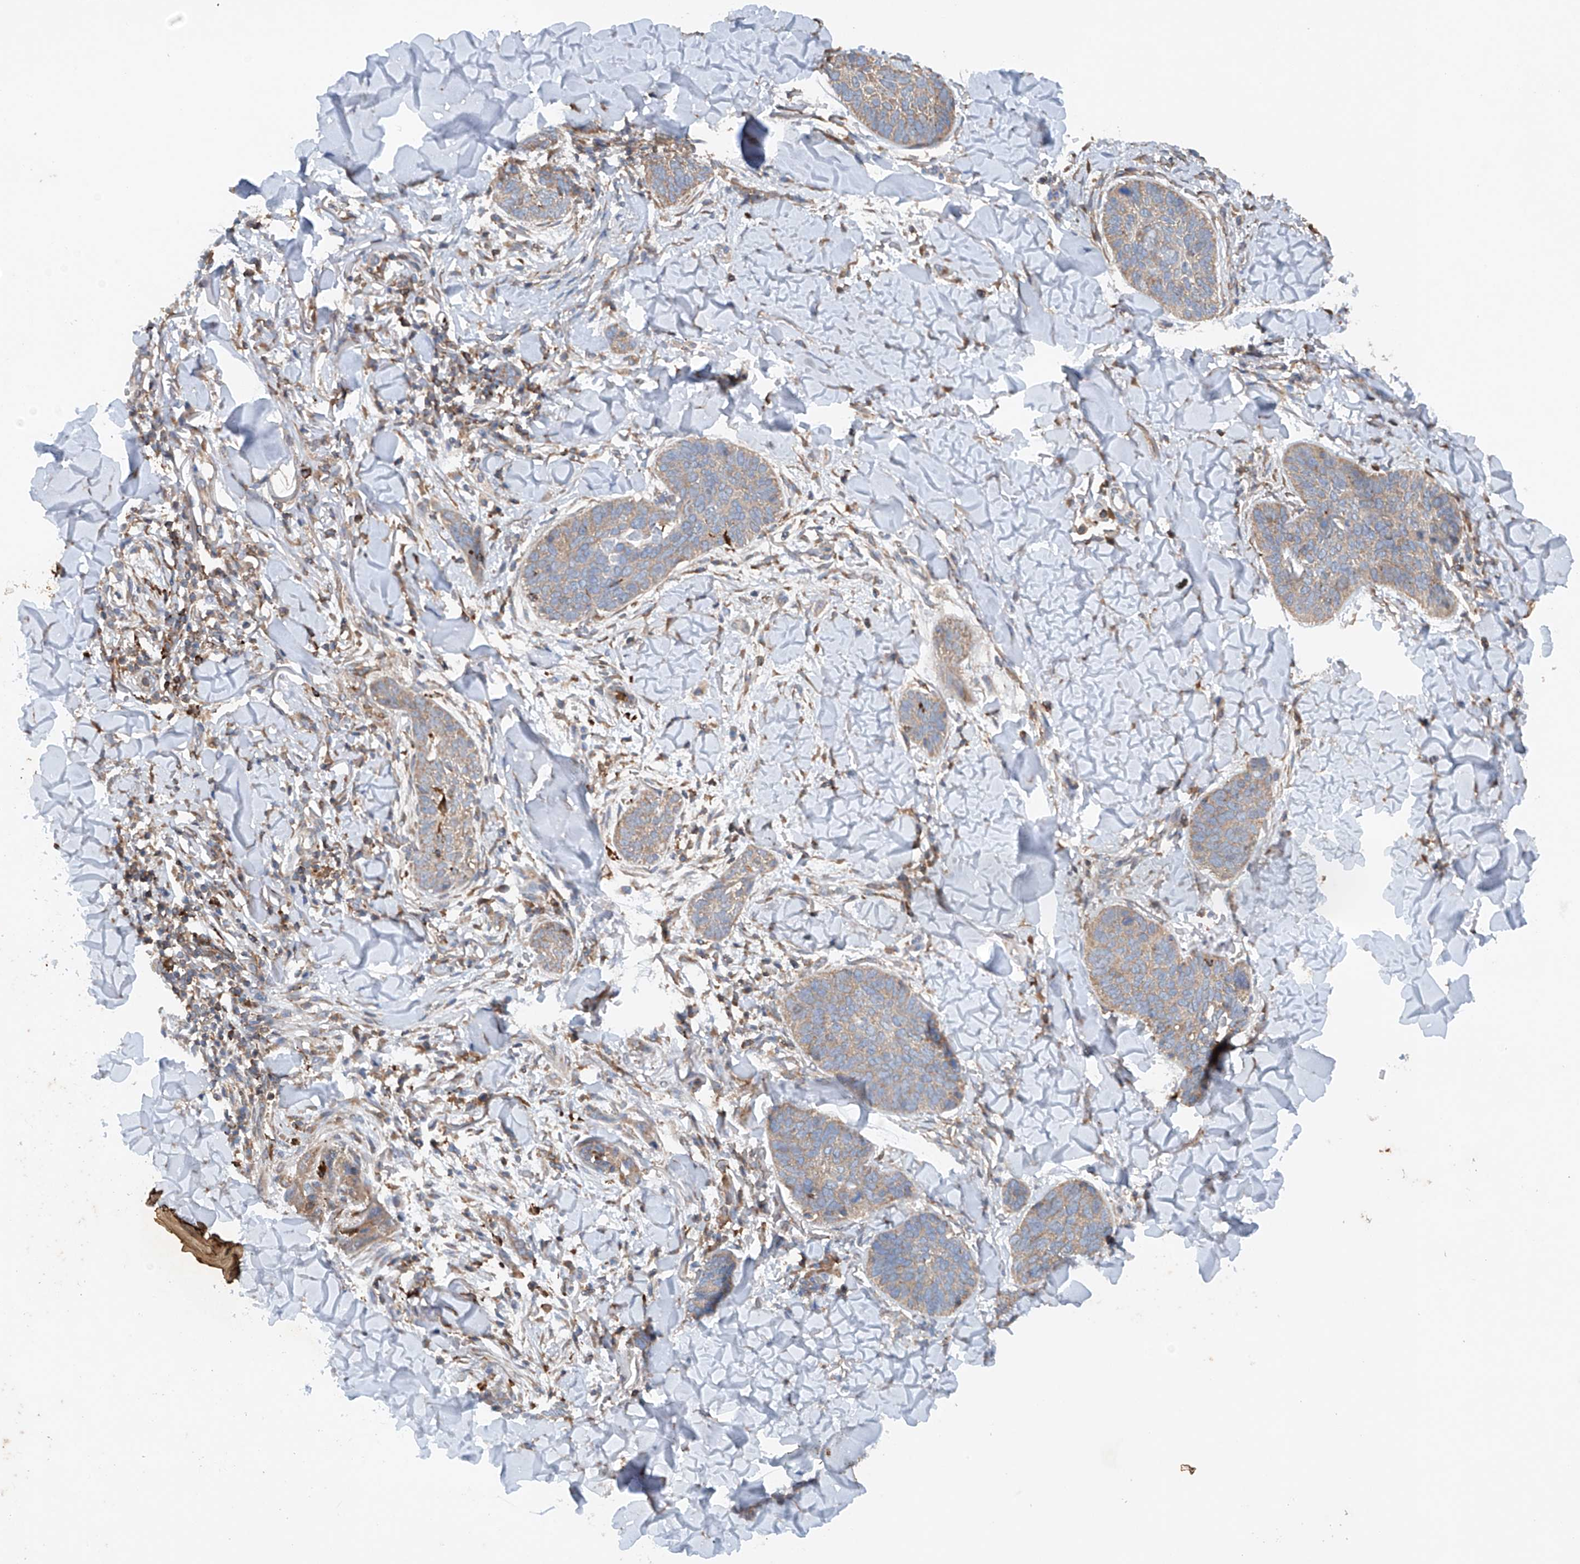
{"staining": {"intensity": "weak", "quantity": "25%-75%", "location": "cytoplasmic/membranous"}, "tissue": "skin cancer", "cell_type": "Tumor cells", "image_type": "cancer", "snomed": [{"axis": "morphology", "description": "Basal cell carcinoma"}, {"axis": "topography", "description": "Skin"}], "caption": "Tumor cells display weak cytoplasmic/membranous expression in about 25%-75% of cells in skin basal cell carcinoma.", "gene": "CEP85L", "patient": {"sex": "male", "age": 85}}